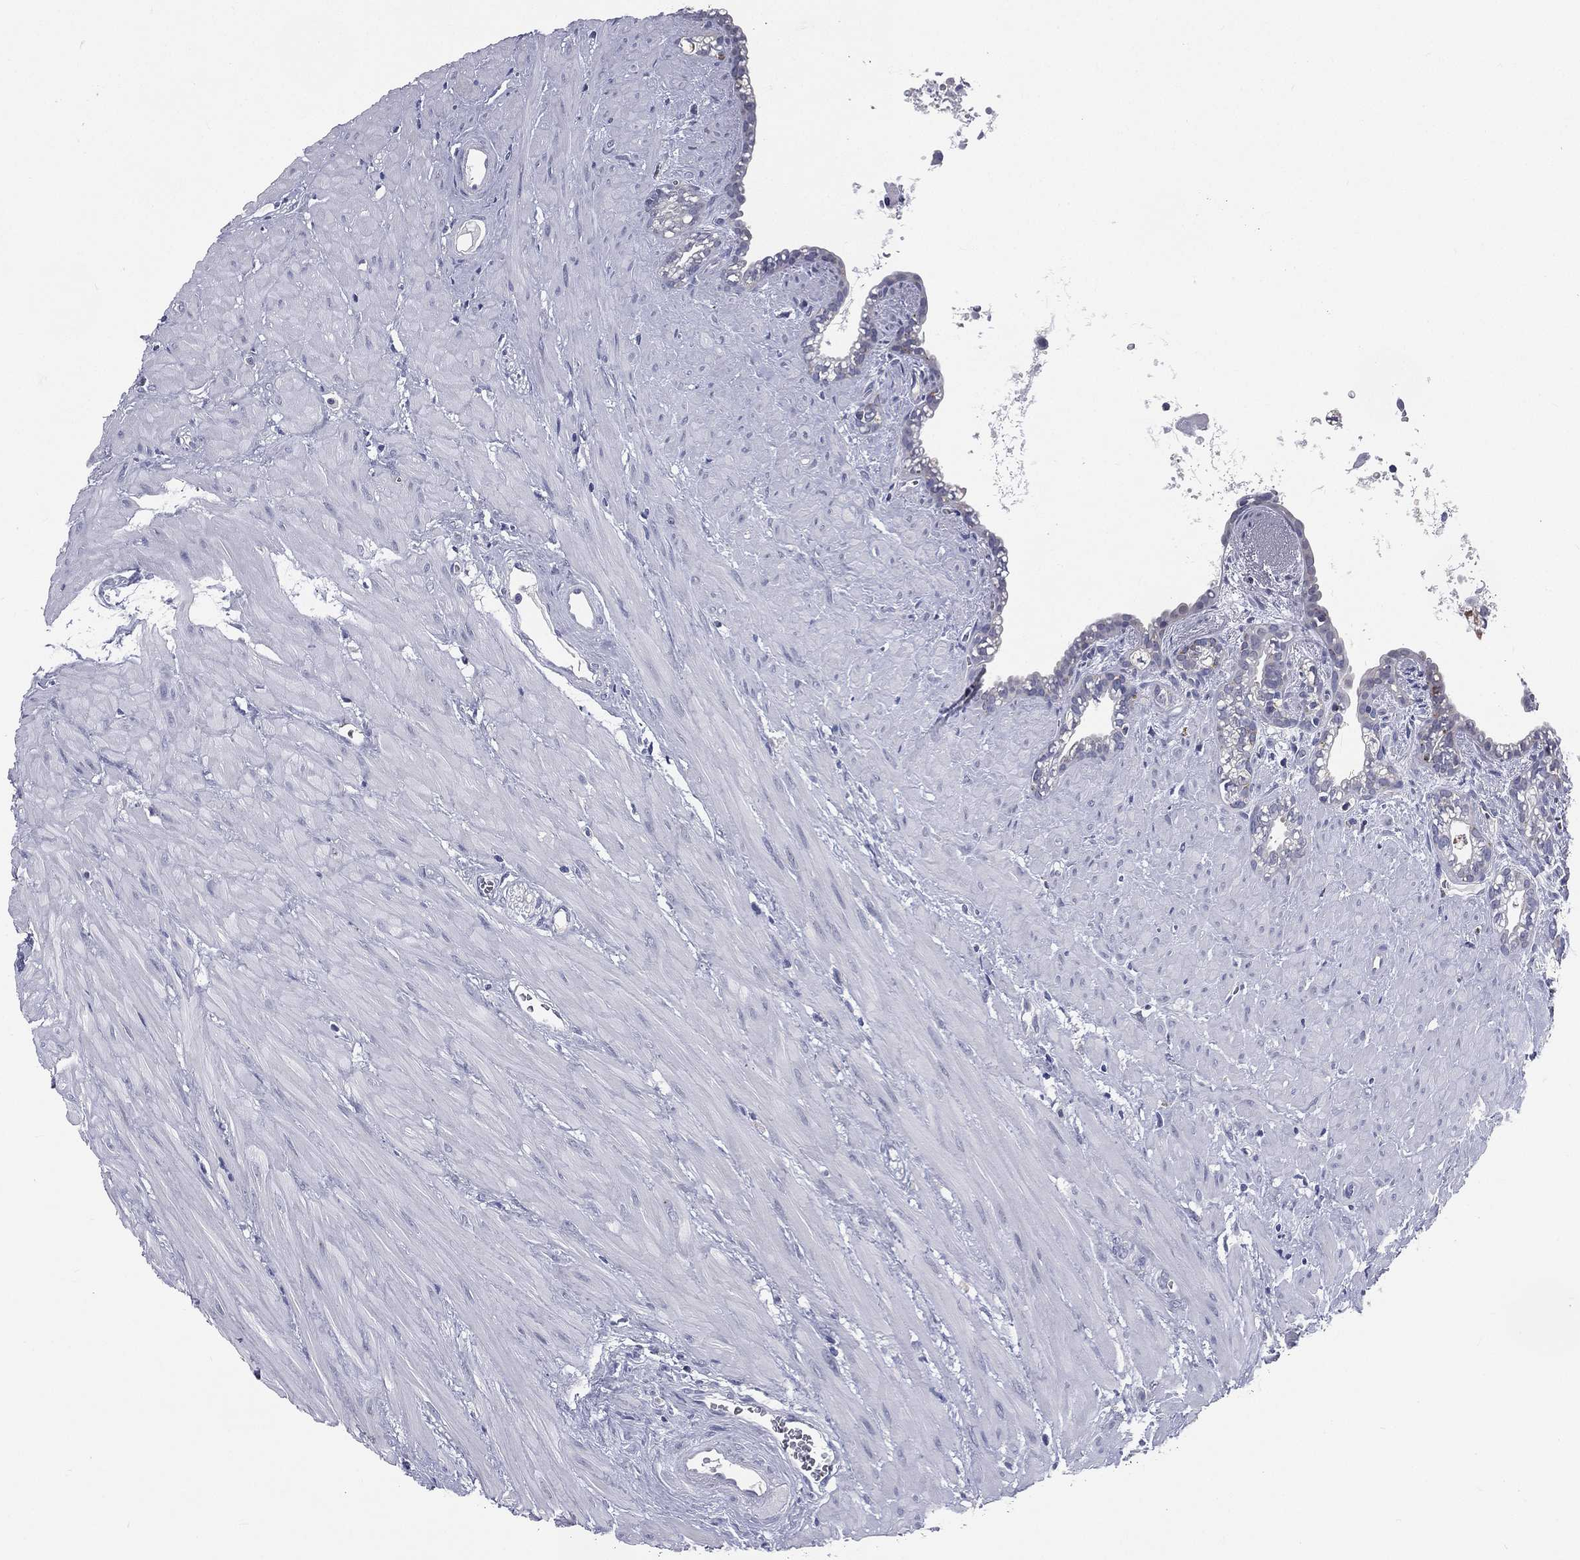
{"staining": {"intensity": "negative", "quantity": "none", "location": "none"}, "tissue": "seminal vesicle", "cell_type": "Glandular cells", "image_type": "normal", "snomed": [{"axis": "morphology", "description": "Normal tissue, NOS"}, {"axis": "morphology", "description": "Urothelial carcinoma, NOS"}, {"axis": "topography", "description": "Urinary bladder"}, {"axis": "topography", "description": "Seminal veicle"}], "caption": "Immunohistochemistry (IHC) photomicrograph of normal seminal vesicle: human seminal vesicle stained with DAB (3,3'-diaminobenzidine) shows no significant protein staining in glandular cells.", "gene": "IFT27", "patient": {"sex": "male", "age": 76}}